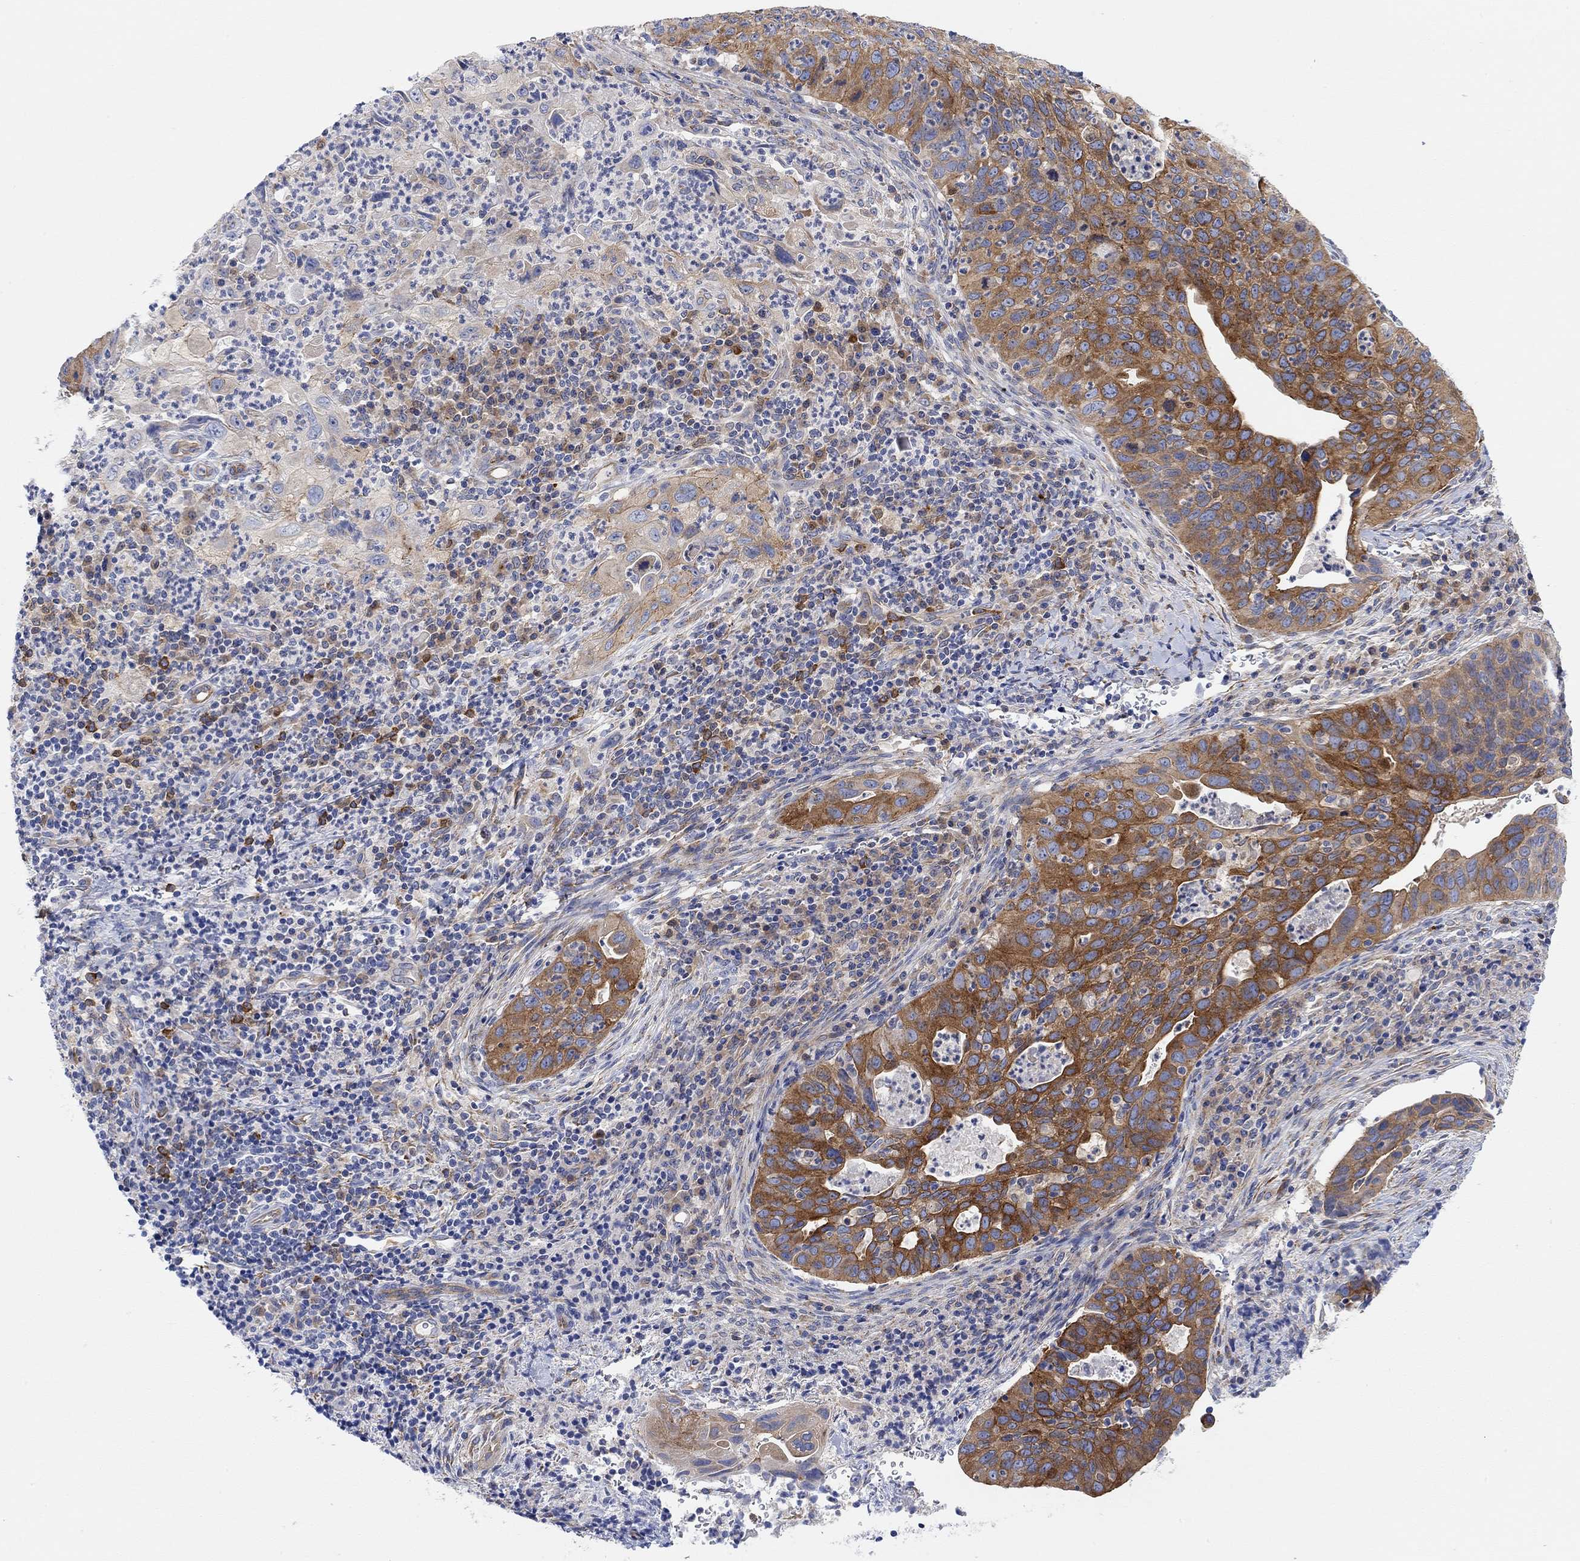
{"staining": {"intensity": "strong", "quantity": "25%-75%", "location": "cytoplasmic/membranous"}, "tissue": "cervical cancer", "cell_type": "Tumor cells", "image_type": "cancer", "snomed": [{"axis": "morphology", "description": "Squamous cell carcinoma, NOS"}, {"axis": "topography", "description": "Cervix"}], "caption": "About 25%-75% of tumor cells in cervical cancer (squamous cell carcinoma) show strong cytoplasmic/membranous protein staining as visualized by brown immunohistochemical staining.", "gene": "RGS1", "patient": {"sex": "female", "age": 26}}